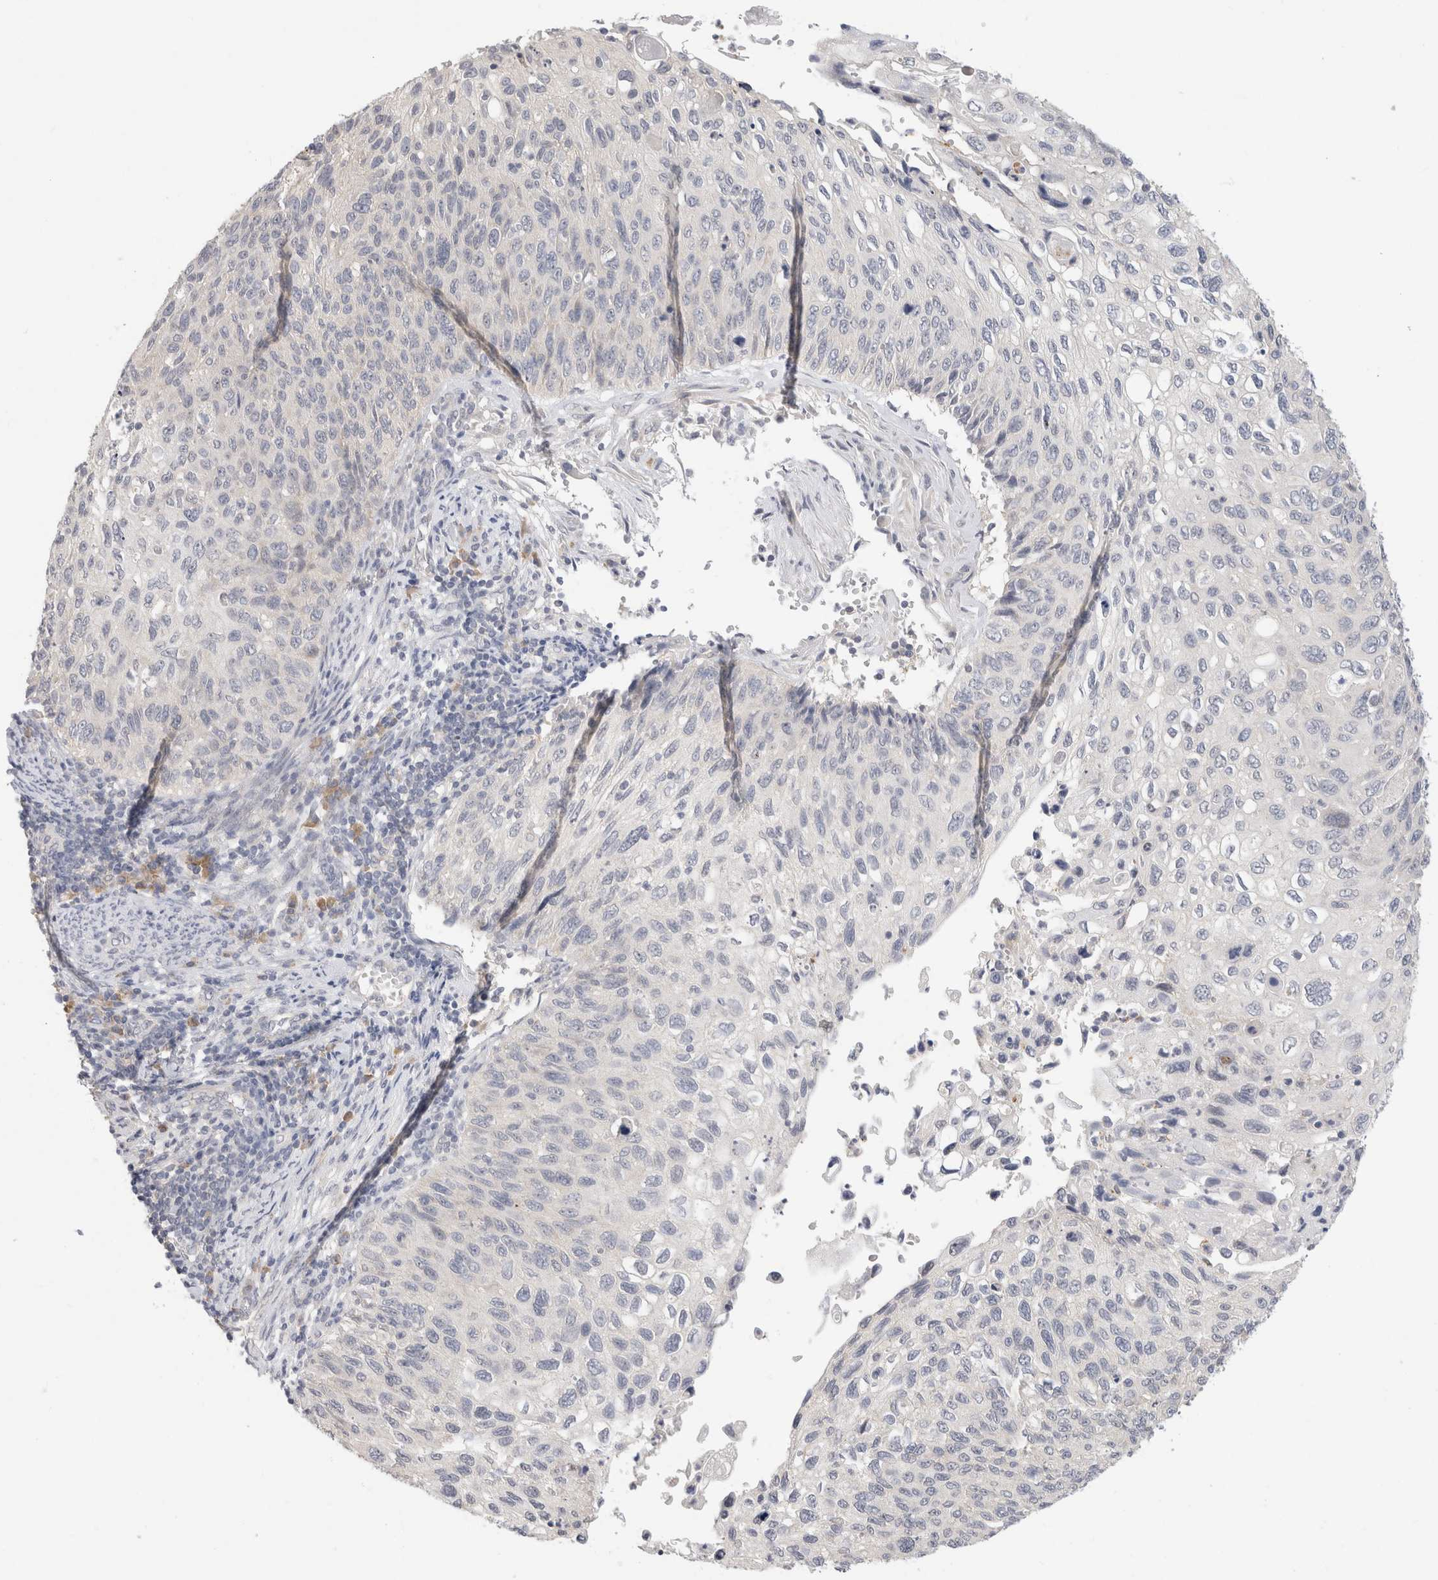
{"staining": {"intensity": "negative", "quantity": "none", "location": "none"}, "tissue": "cervical cancer", "cell_type": "Tumor cells", "image_type": "cancer", "snomed": [{"axis": "morphology", "description": "Squamous cell carcinoma, NOS"}, {"axis": "topography", "description": "Cervix"}], "caption": "Immunohistochemical staining of squamous cell carcinoma (cervical) displays no significant positivity in tumor cells.", "gene": "CHRM4", "patient": {"sex": "female", "age": 70}}